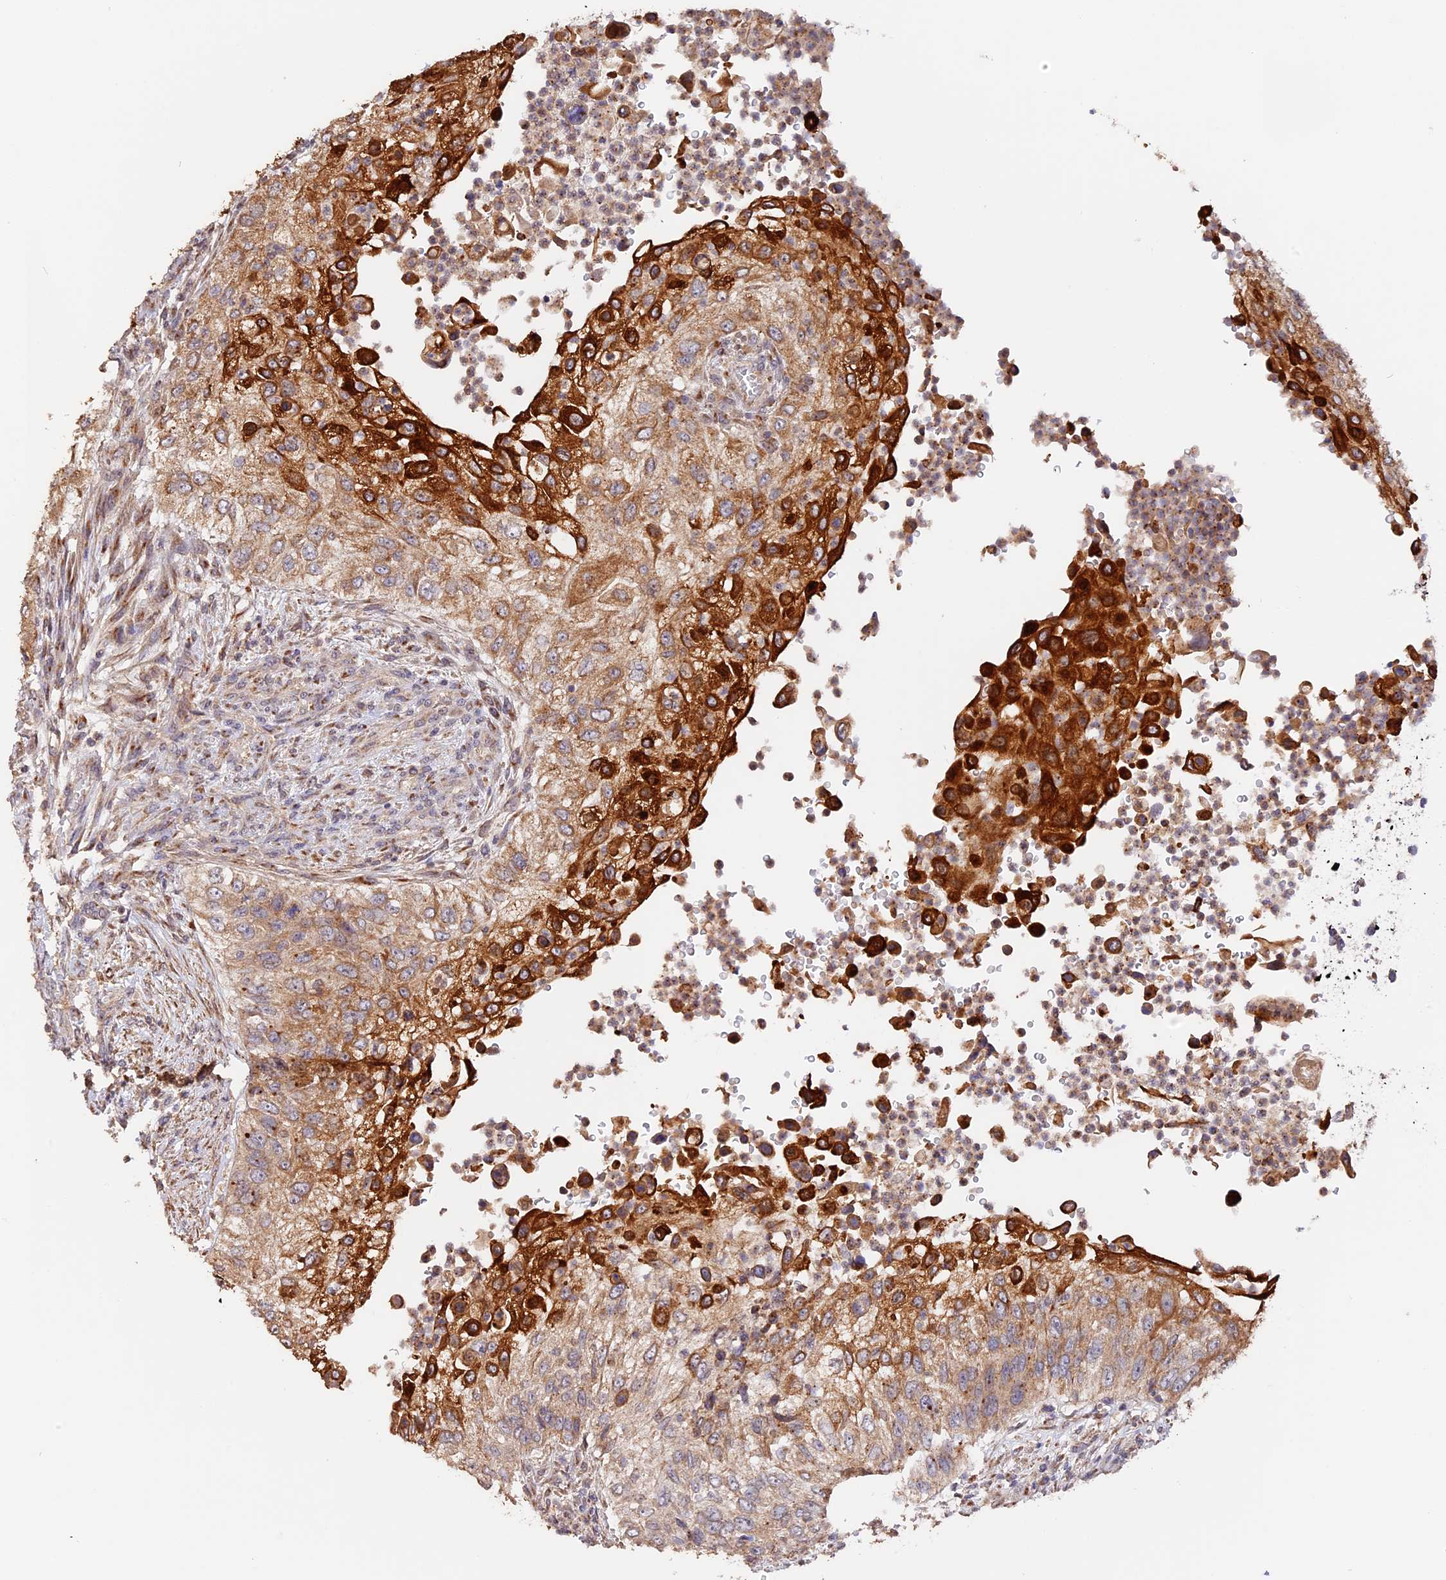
{"staining": {"intensity": "strong", "quantity": "<25%", "location": "cytoplasmic/membranous"}, "tissue": "urothelial cancer", "cell_type": "Tumor cells", "image_type": "cancer", "snomed": [{"axis": "morphology", "description": "Urothelial carcinoma, High grade"}, {"axis": "topography", "description": "Urinary bladder"}], "caption": "Immunohistochemical staining of human high-grade urothelial carcinoma shows medium levels of strong cytoplasmic/membranous protein positivity in about <25% of tumor cells.", "gene": "TANGO6", "patient": {"sex": "female", "age": 60}}